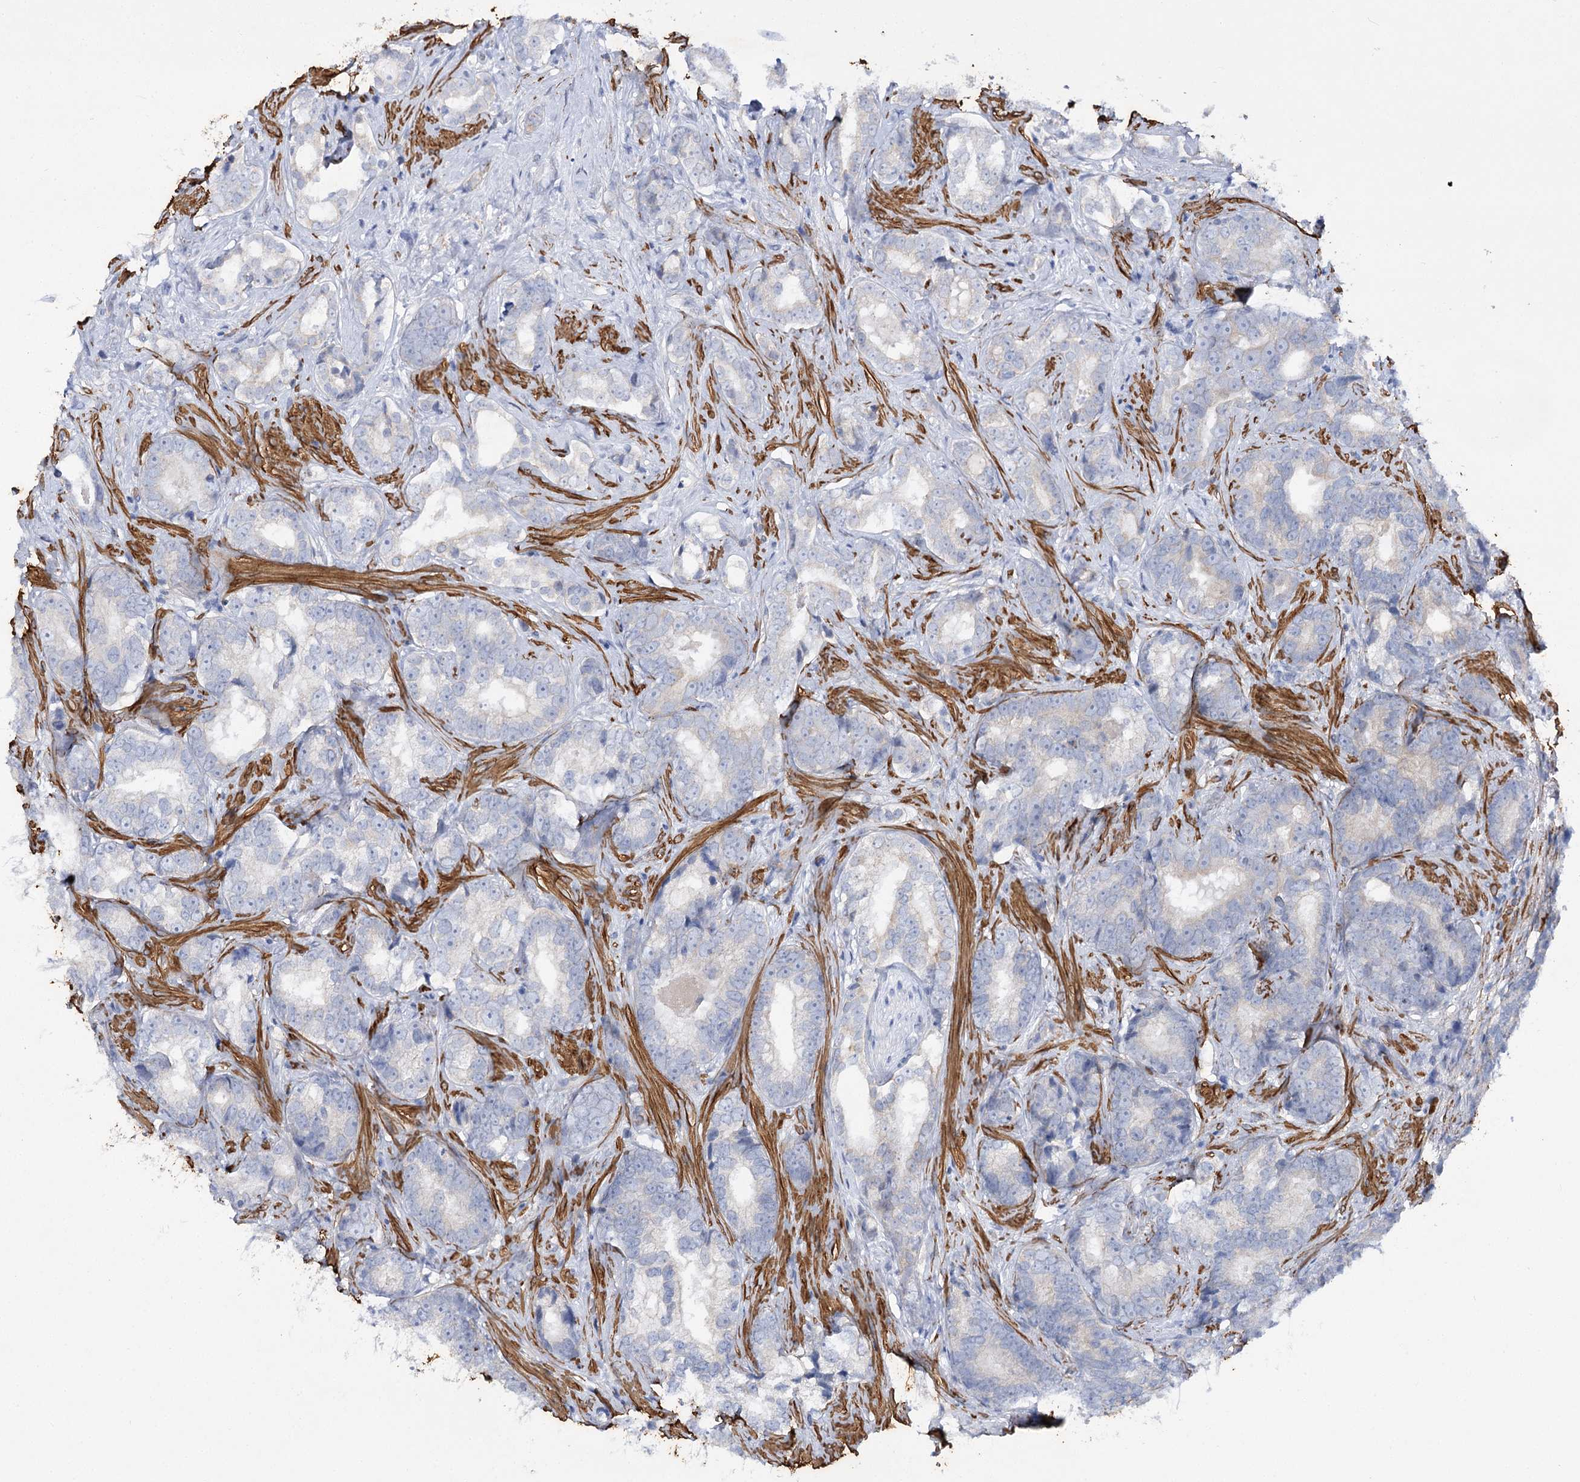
{"staining": {"intensity": "negative", "quantity": "none", "location": "none"}, "tissue": "prostate cancer", "cell_type": "Tumor cells", "image_type": "cancer", "snomed": [{"axis": "morphology", "description": "Adenocarcinoma, High grade"}, {"axis": "topography", "description": "Prostate"}], "caption": "This is an IHC histopathology image of human prostate cancer (high-grade adenocarcinoma). There is no positivity in tumor cells.", "gene": "RTN2", "patient": {"sex": "male", "age": 66}}